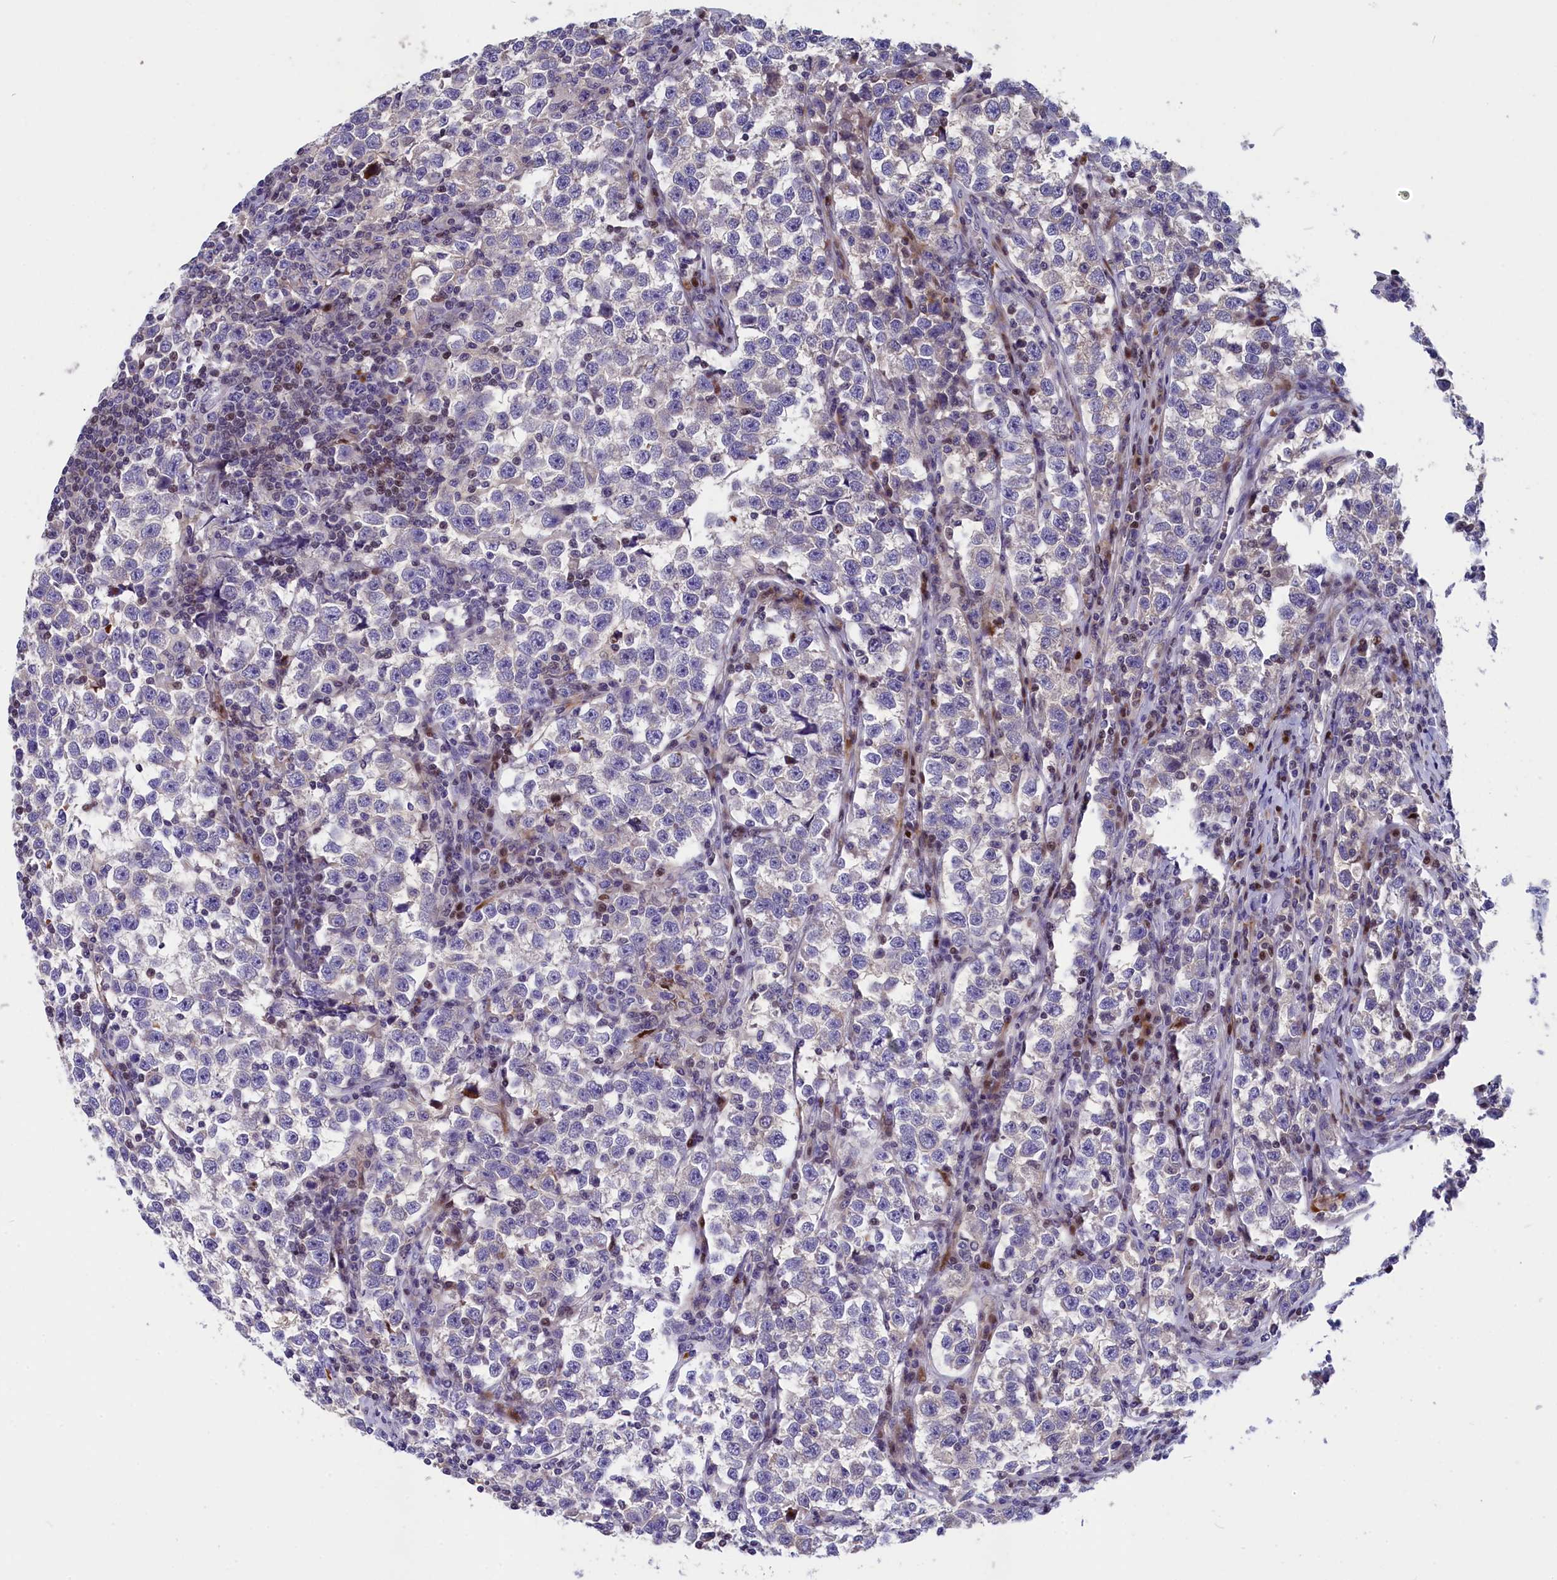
{"staining": {"intensity": "negative", "quantity": "none", "location": "none"}, "tissue": "testis cancer", "cell_type": "Tumor cells", "image_type": "cancer", "snomed": [{"axis": "morphology", "description": "Normal tissue, NOS"}, {"axis": "morphology", "description": "Seminoma, NOS"}, {"axis": "topography", "description": "Testis"}], "caption": "Photomicrograph shows no protein expression in tumor cells of testis cancer (seminoma) tissue. (DAB IHC with hematoxylin counter stain).", "gene": "NKPD1", "patient": {"sex": "male", "age": 43}}